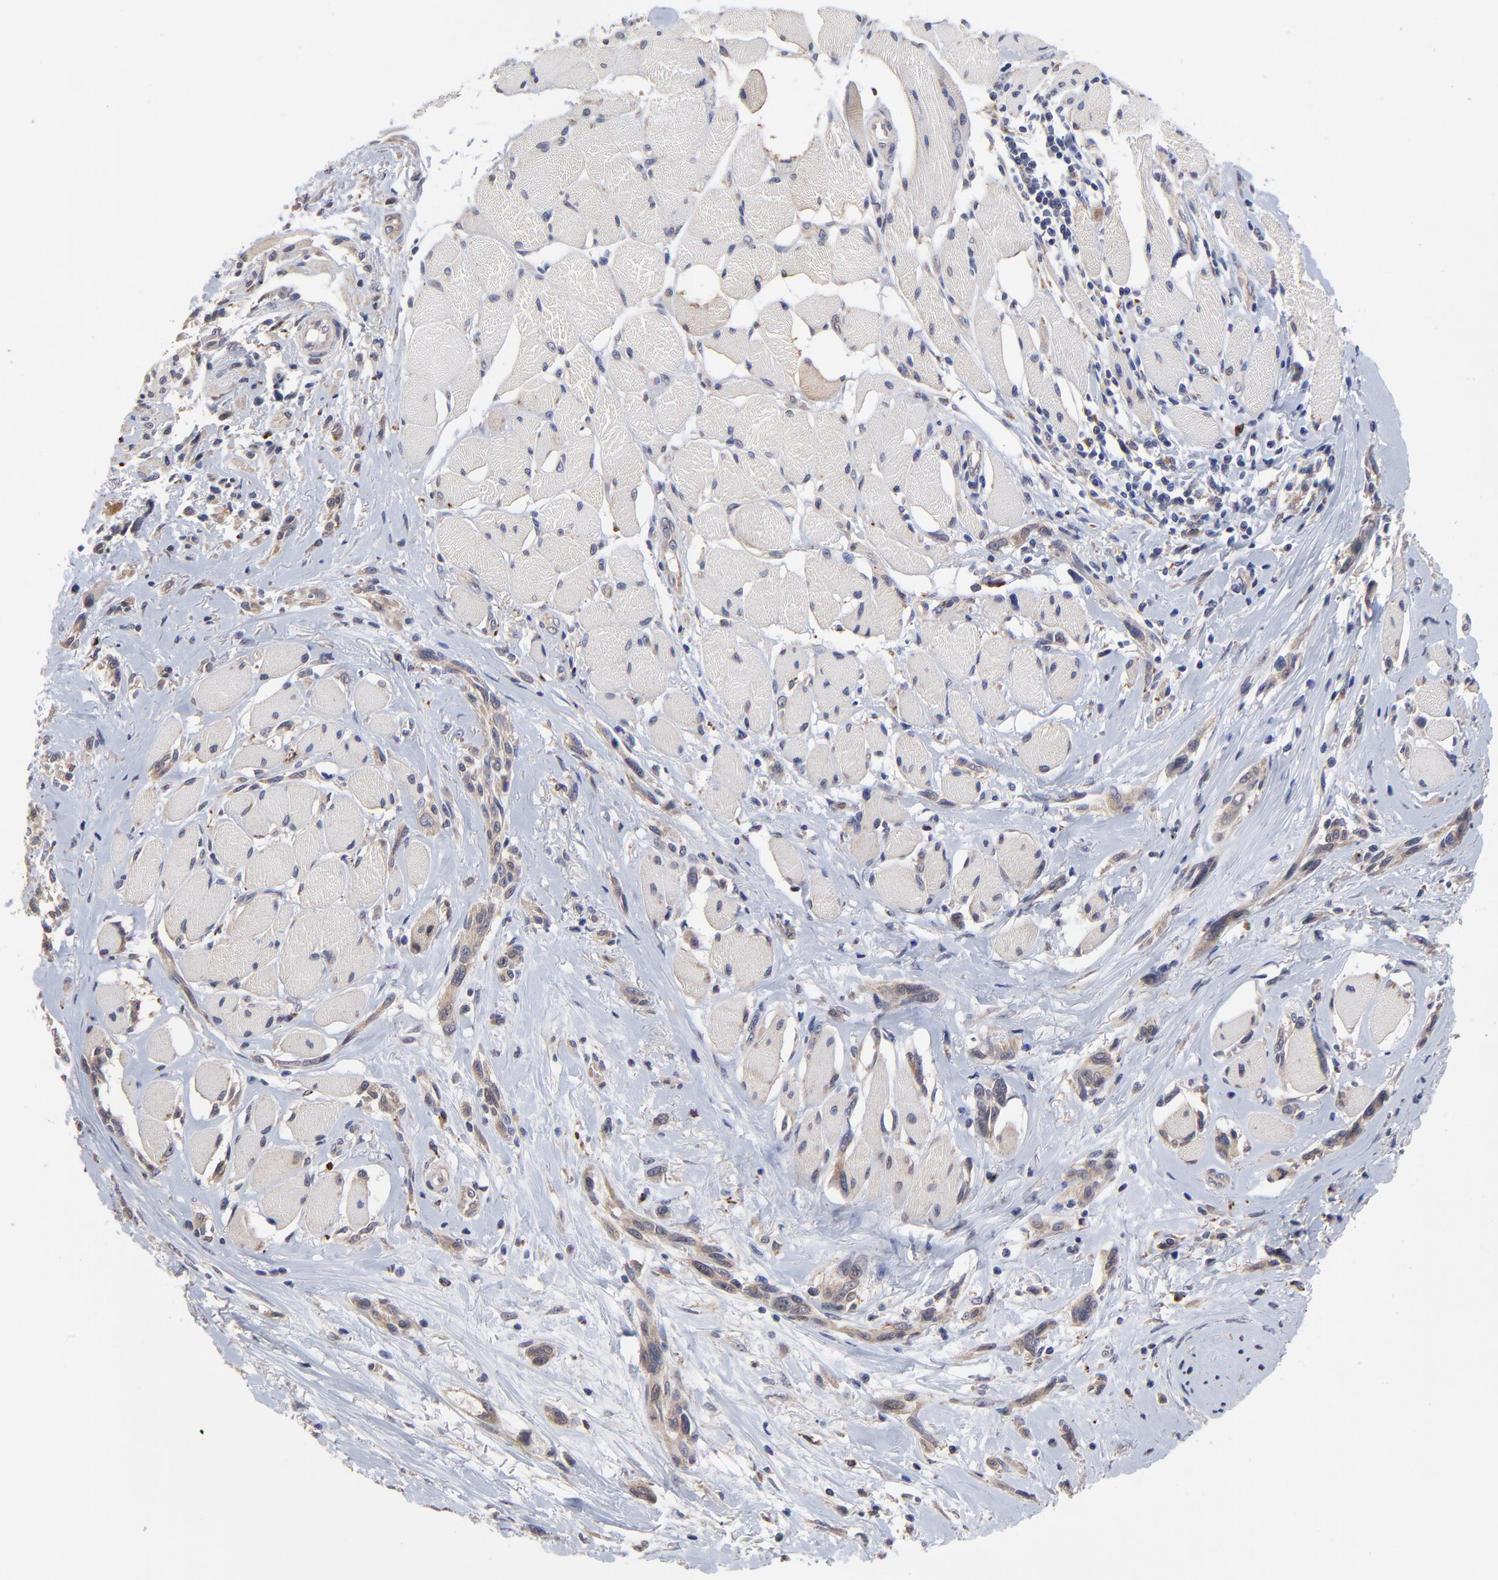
{"staining": {"intensity": "weak", "quantity": ">75%", "location": "cytoplasmic/membranous"}, "tissue": "melanoma", "cell_type": "Tumor cells", "image_type": "cancer", "snomed": [{"axis": "morphology", "description": "Malignant melanoma, NOS"}, {"axis": "topography", "description": "Skin"}], "caption": "IHC of human melanoma exhibits low levels of weak cytoplasmic/membranous expression in approximately >75% of tumor cells. (DAB (3,3'-diaminobenzidine) IHC with brightfield microscopy, high magnification).", "gene": "PDE4B", "patient": {"sex": "male", "age": 91}}